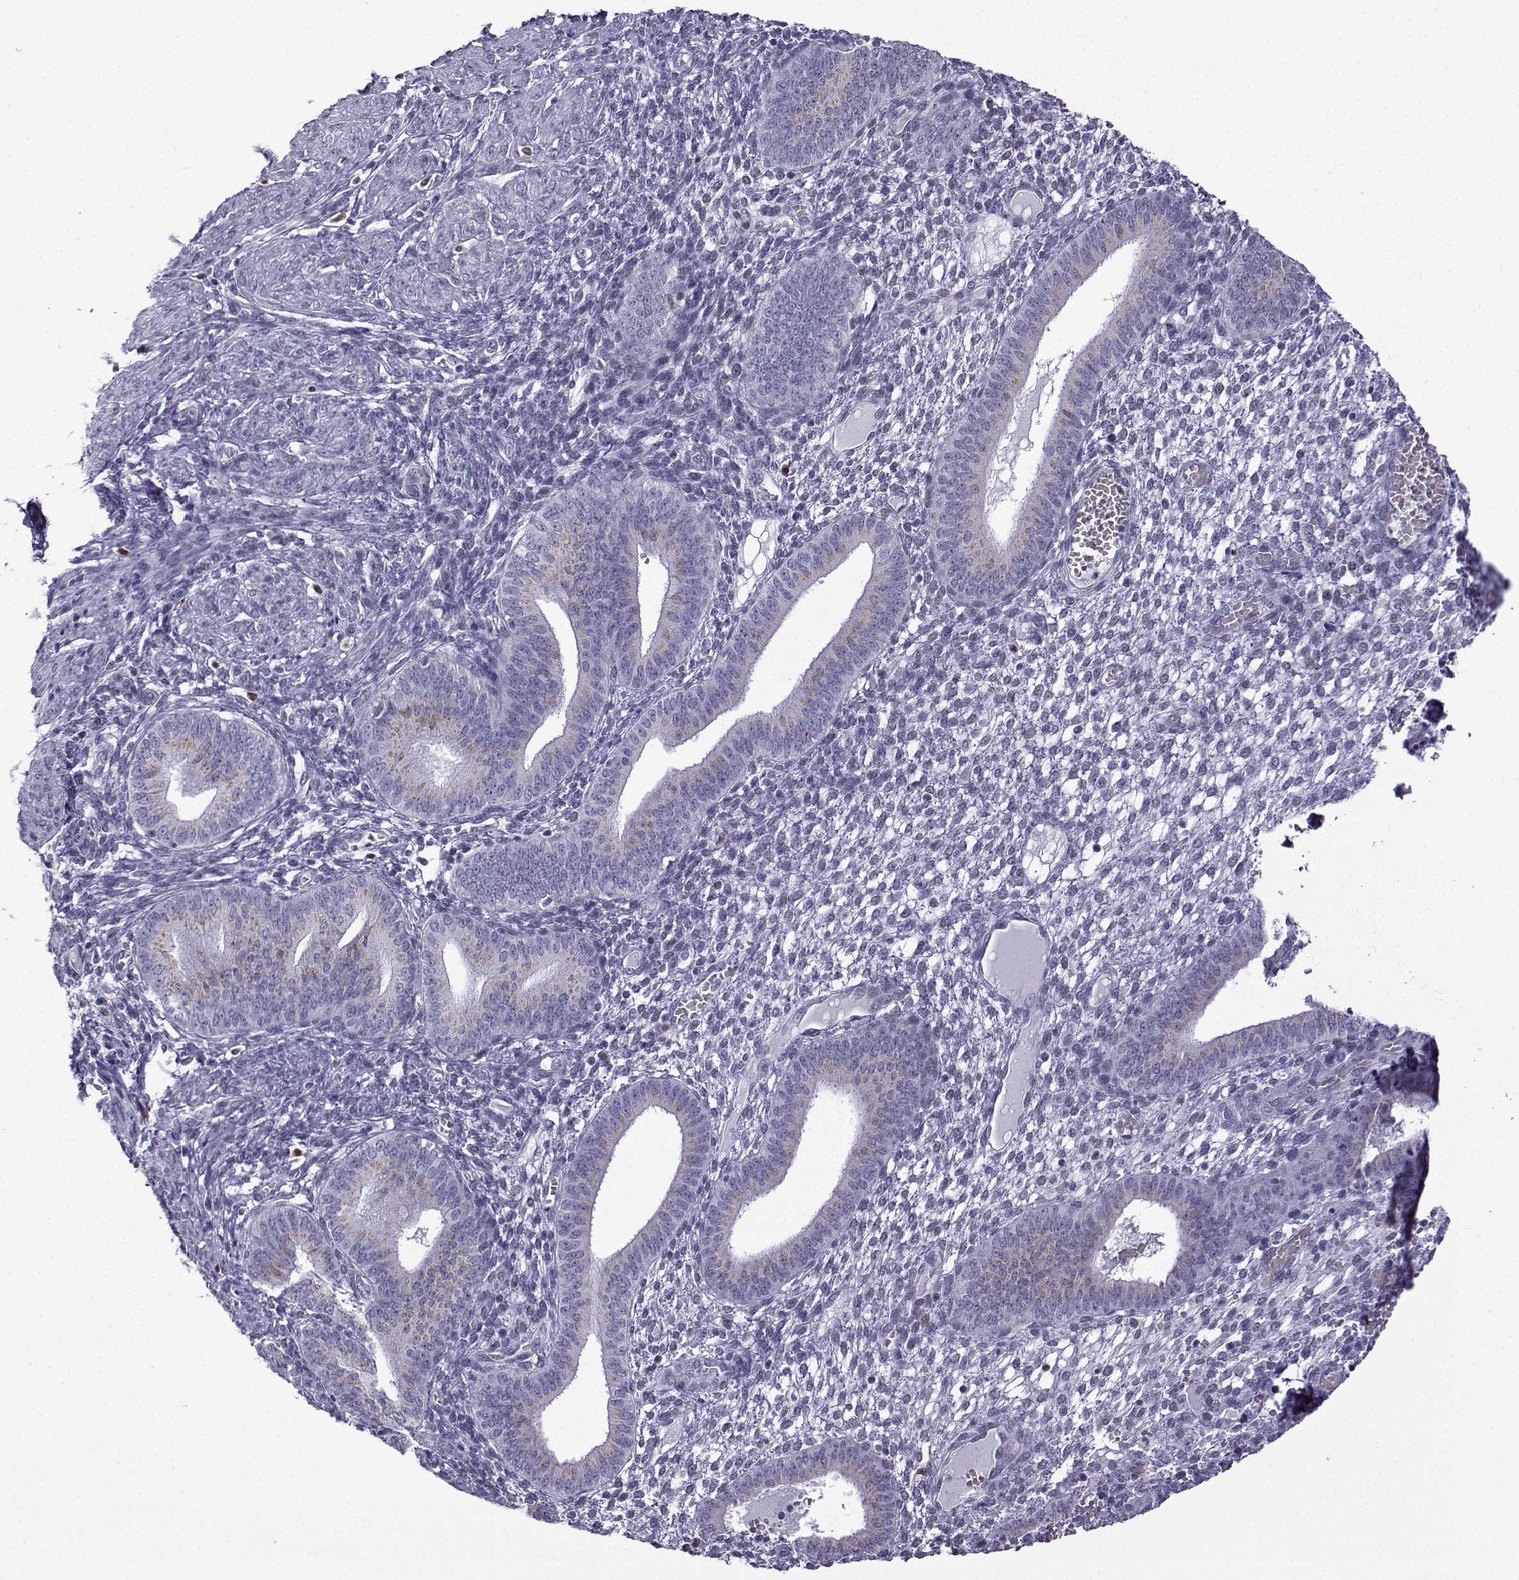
{"staining": {"intensity": "negative", "quantity": "none", "location": "none"}, "tissue": "endometrium", "cell_type": "Cells in endometrial stroma", "image_type": "normal", "snomed": [{"axis": "morphology", "description": "Normal tissue, NOS"}, {"axis": "topography", "description": "Endometrium"}], "caption": "This is a photomicrograph of immunohistochemistry staining of normal endometrium, which shows no positivity in cells in endometrial stroma.", "gene": "HTR7", "patient": {"sex": "female", "age": 42}}